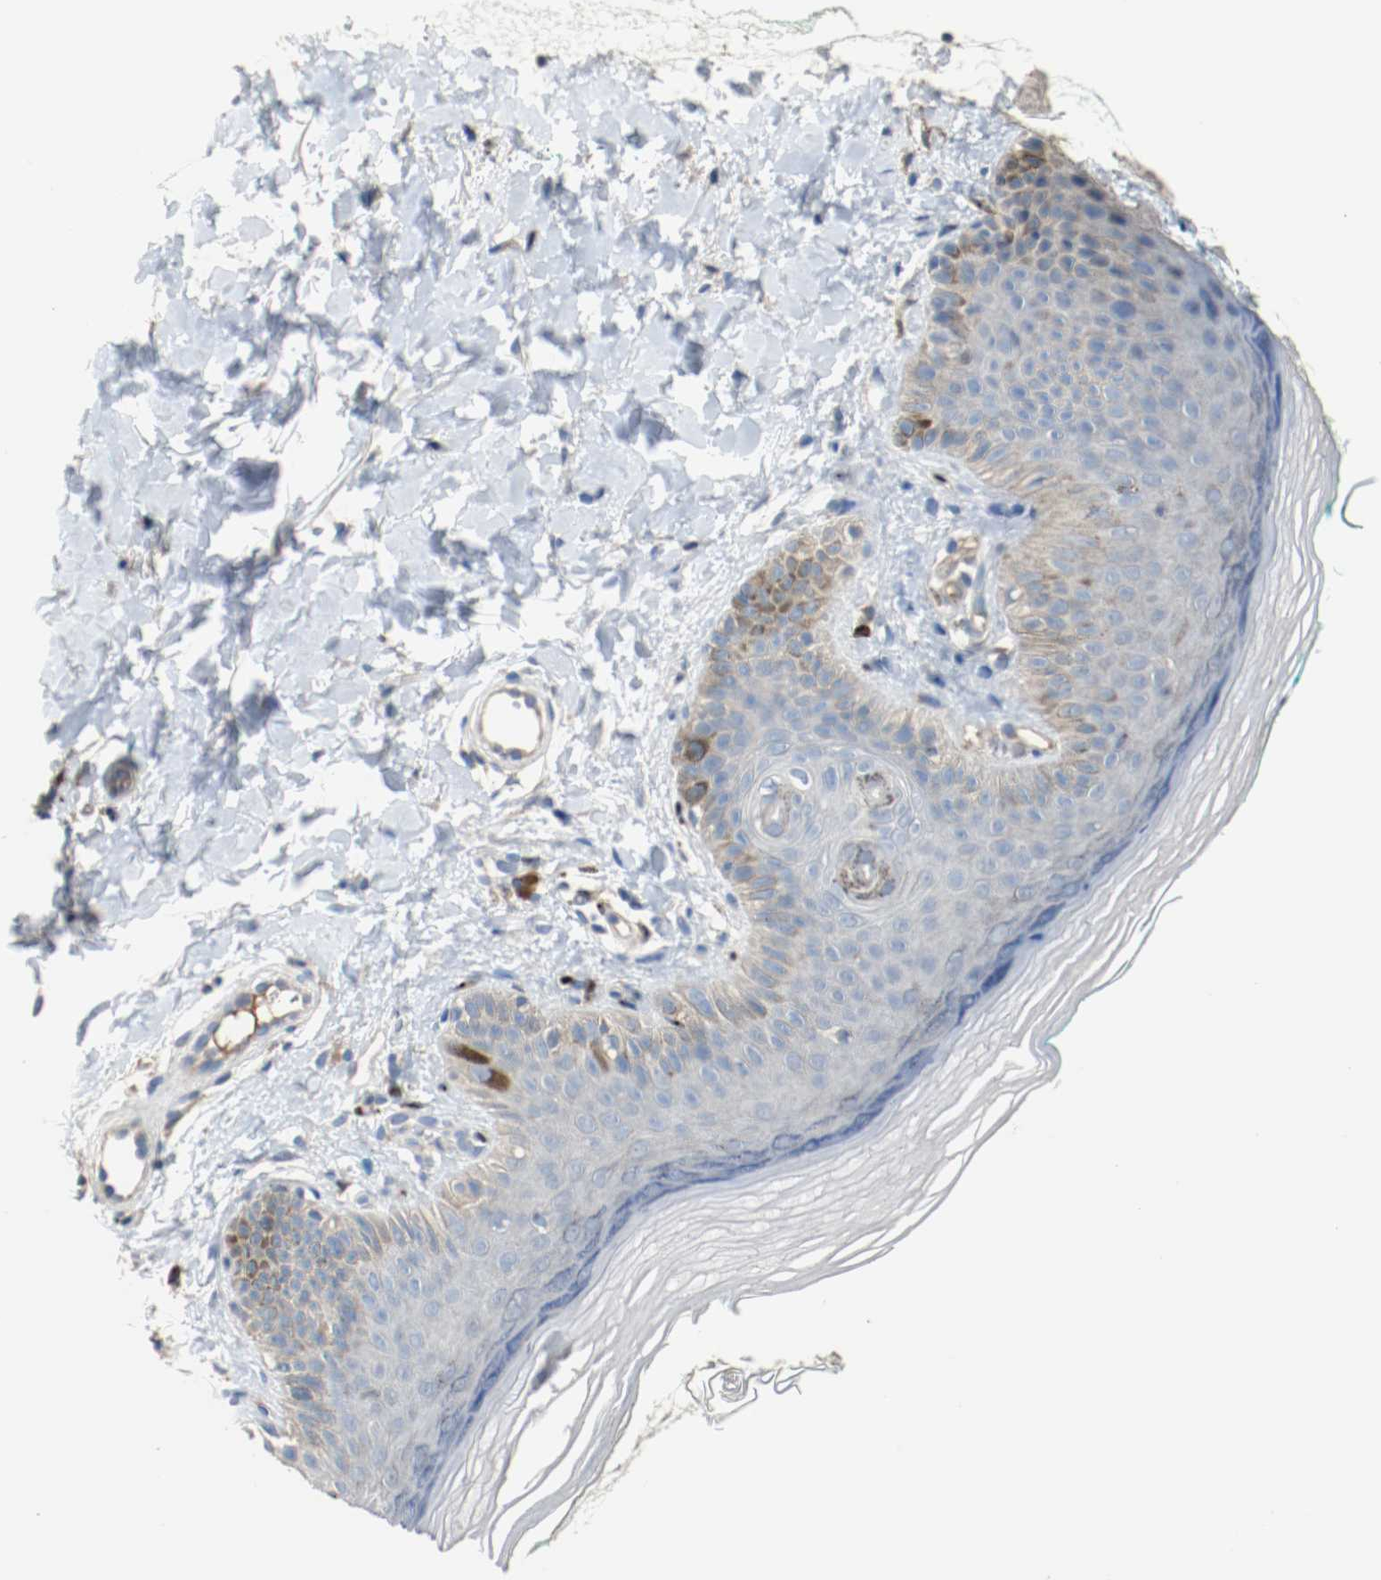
{"staining": {"intensity": "negative", "quantity": "none", "location": "none"}, "tissue": "skin", "cell_type": "Fibroblasts", "image_type": "normal", "snomed": [{"axis": "morphology", "description": "Normal tissue, NOS"}, {"axis": "topography", "description": "Skin"}], "caption": "This is a photomicrograph of IHC staining of benign skin, which shows no expression in fibroblasts.", "gene": "BLK", "patient": {"sex": "male", "age": 26}}